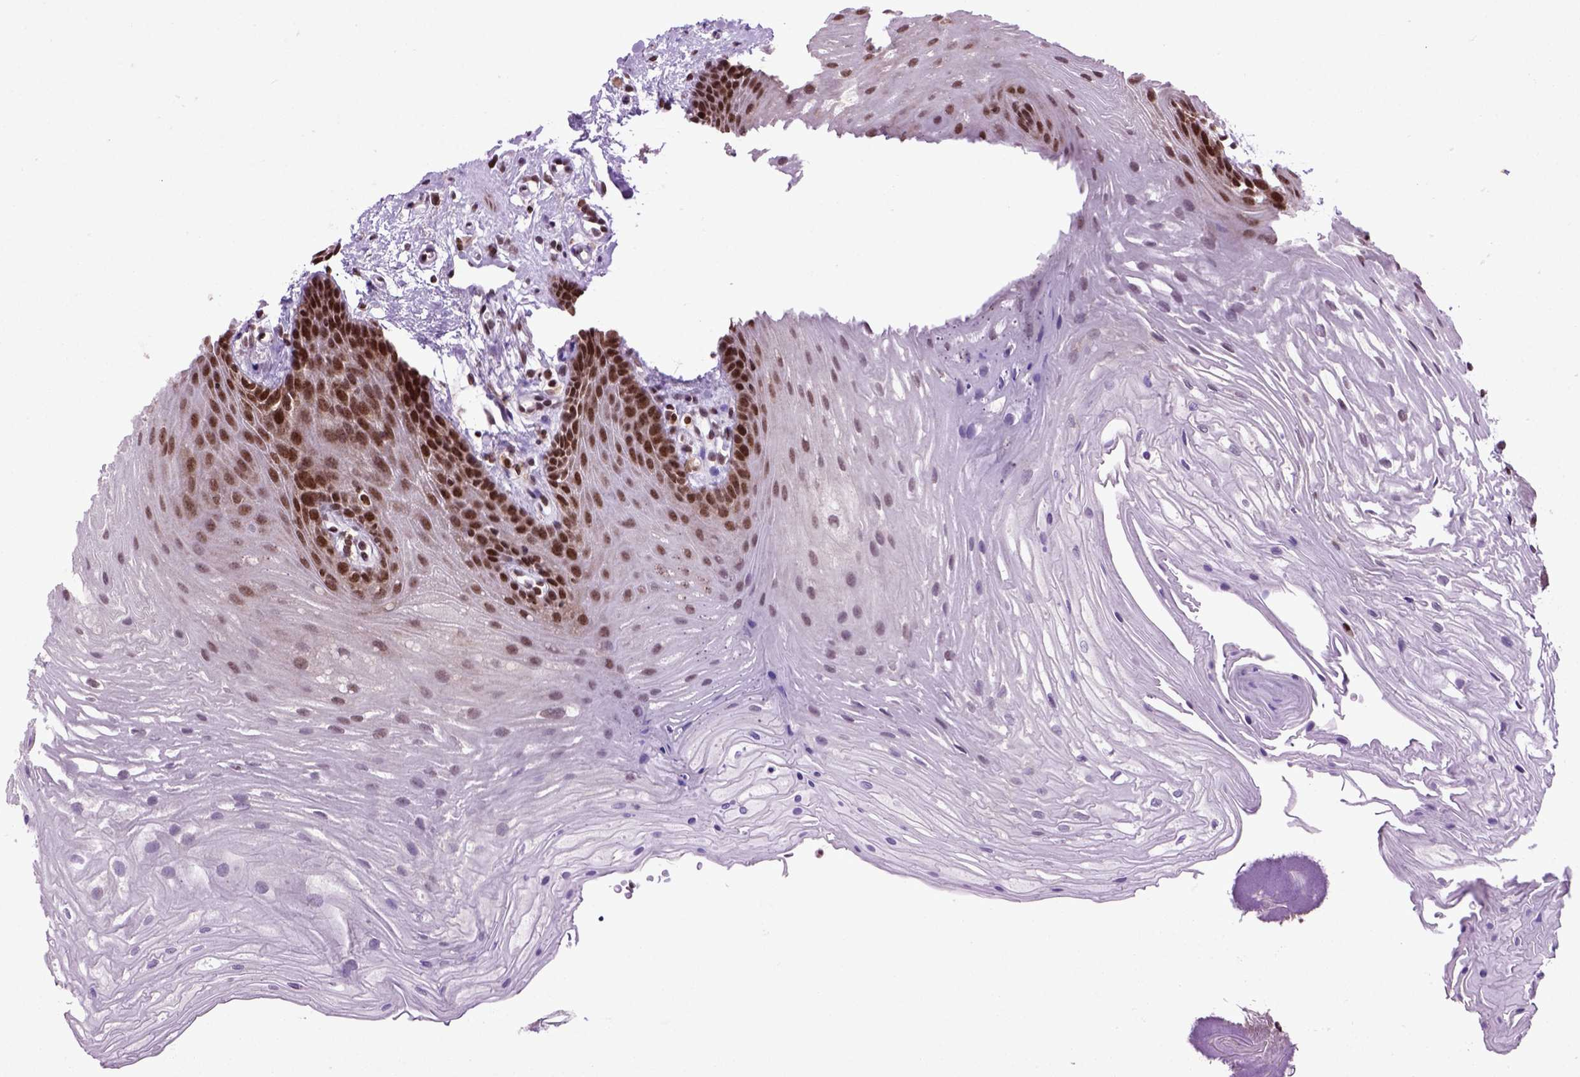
{"staining": {"intensity": "strong", "quantity": ">75%", "location": "nuclear"}, "tissue": "oral mucosa", "cell_type": "Squamous epithelial cells", "image_type": "normal", "snomed": [{"axis": "morphology", "description": "Normal tissue, NOS"}, {"axis": "morphology", "description": "Squamous cell carcinoma, NOS"}, {"axis": "topography", "description": "Oral tissue"}, {"axis": "topography", "description": "Tounge, NOS"}, {"axis": "topography", "description": "Head-Neck"}], "caption": "Normal oral mucosa was stained to show a protein in brown. There is high levels of strong nuclear expression in approximately >75% of squamous epithelial cells. The protein of interest is shown in brown color, while the nuclei are stained blue.", "gene": "CELF1", "patient": {"sex": "male", "age": 62}}